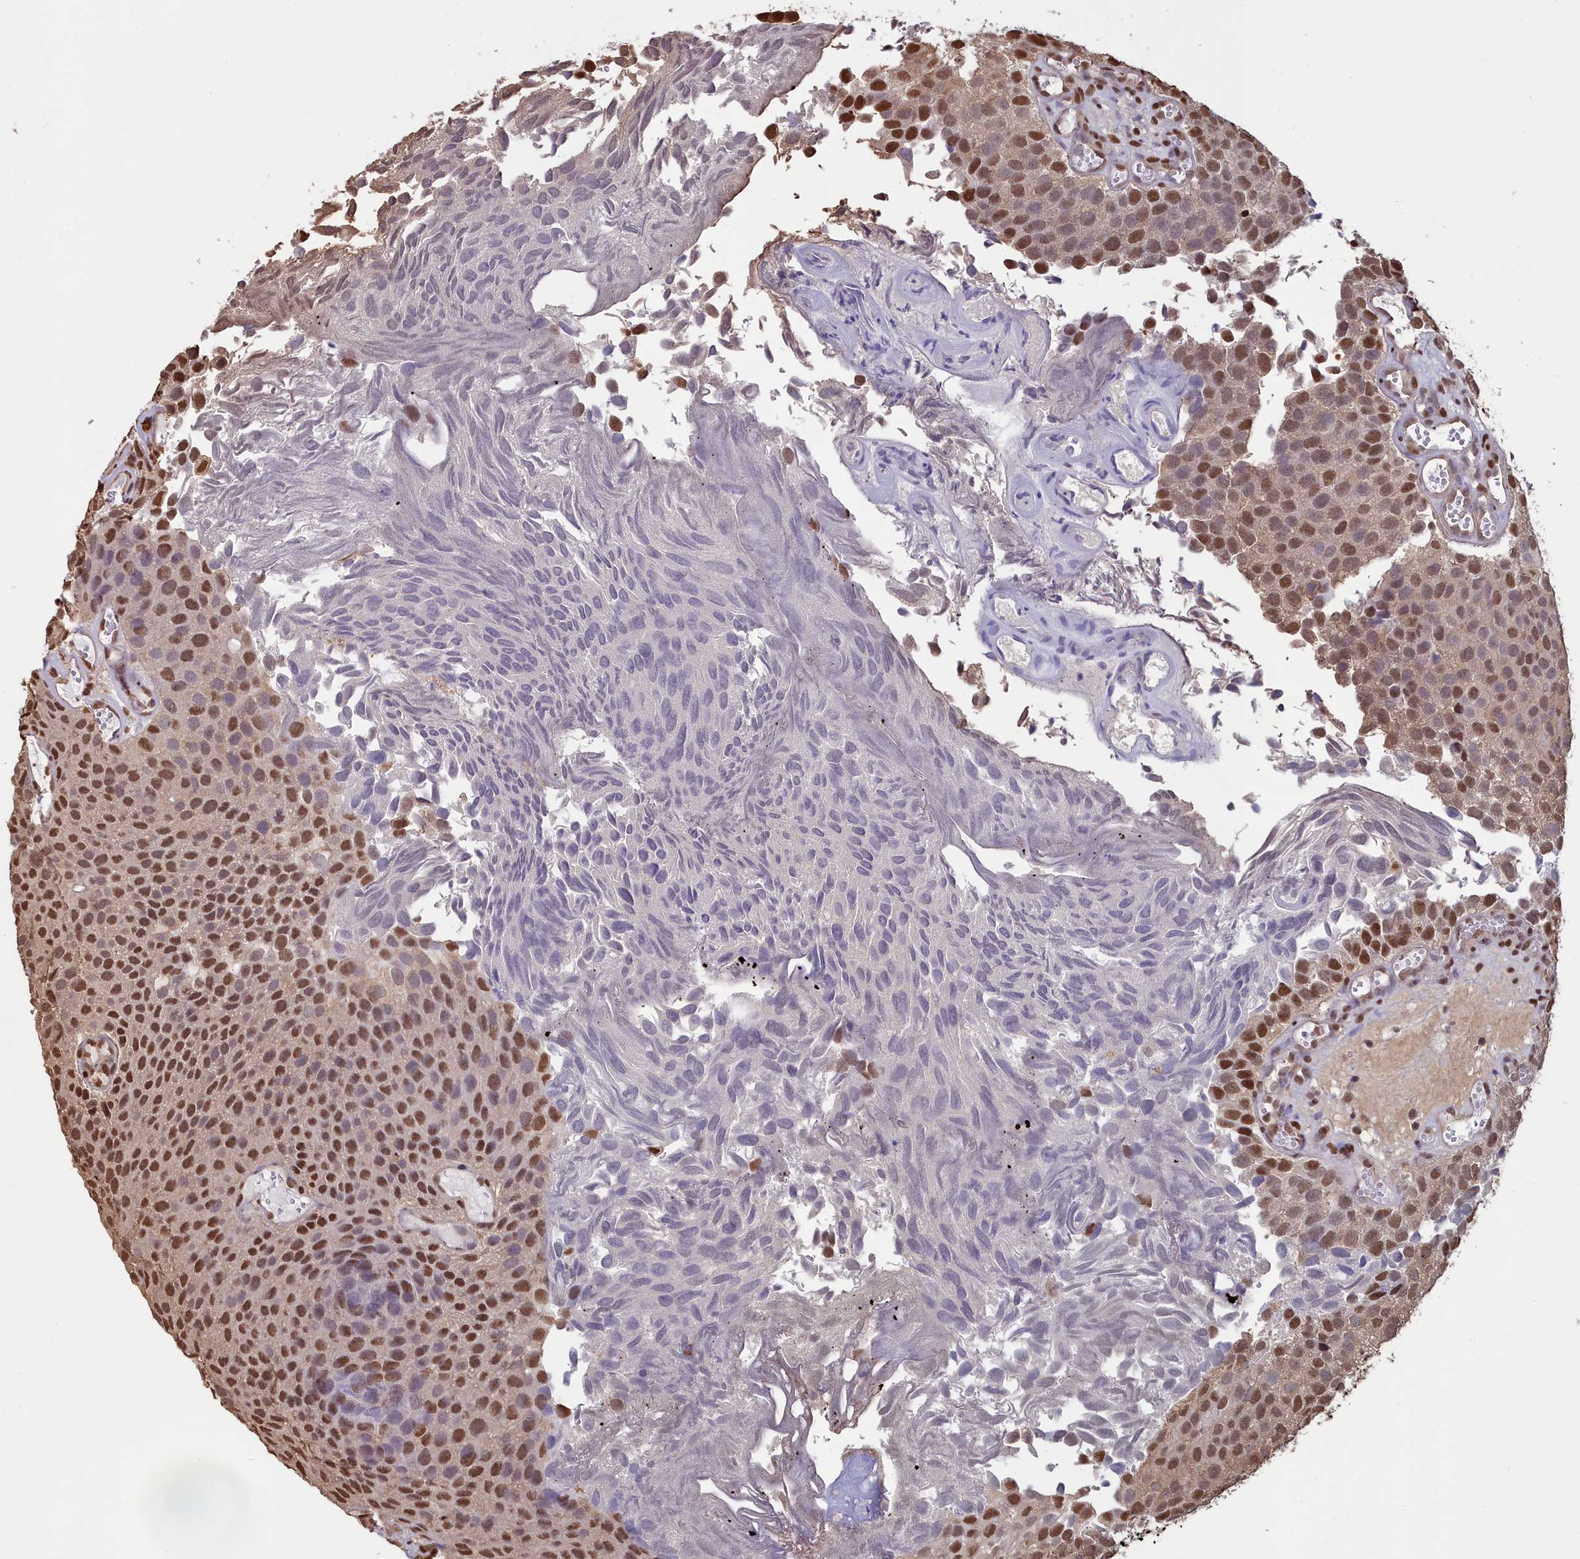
{"staining": {"intensity": "strong", "quantity": ">75%", "location": "nuclear"}, "tissue": "urothelial cancer", "cell_type": "Tumor cells", "image_type": "cancer", "snomed": [{"axis": "morphology", "description": "Urothelial carcinoma, Low grade"}, {"axis": "topography", "description": "Urinary bladder"}], "caption": "Urothelial carcinoma (low-grade) stained for a protein (brown) shows strong nuclear positive expression in approximately >75% of tumor cells.", "gene": "GAPDH", "patient": {"sex": "male", "age": 89}}